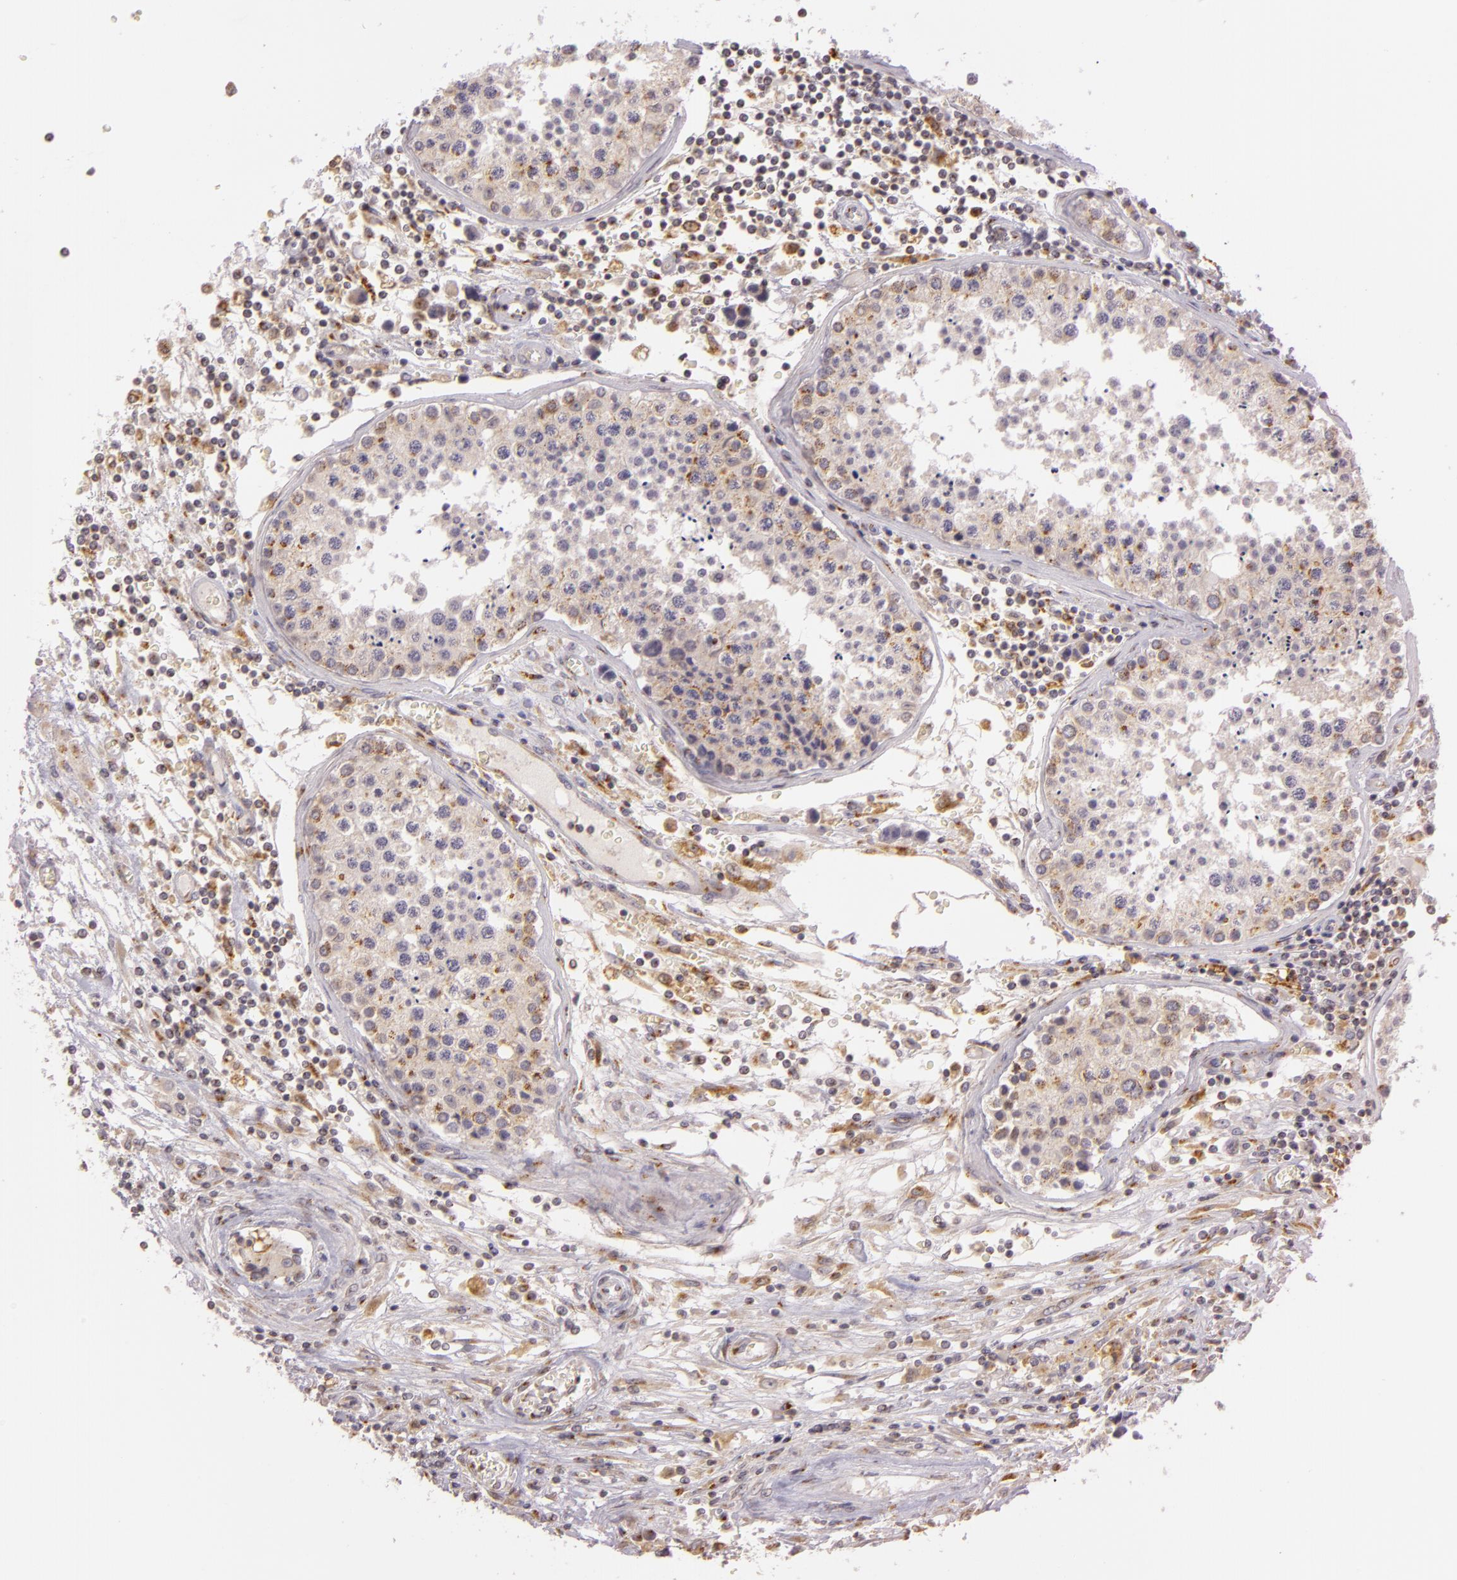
{"staining": {"intensity": "weak", "quantity": ">75%", "location": "cytoplasmic/membranous"}, "tissue": "testis cancer", "cell_type": "Tumor cells", "image_type": "cancer", "snomed": [{"axis": "morphology", "description": "Carcinoma, Embryonal, NOS"}, {"axis": "topography", "description": "Testis"}], "caption": "Tumor cells show low levels of weak cytoplasmic/membranous expression in about >75% of cells in testis cancer (embryonal carcinoma).", "gene": "LGMN", "patient": {"sex": "male", "age": 31}}